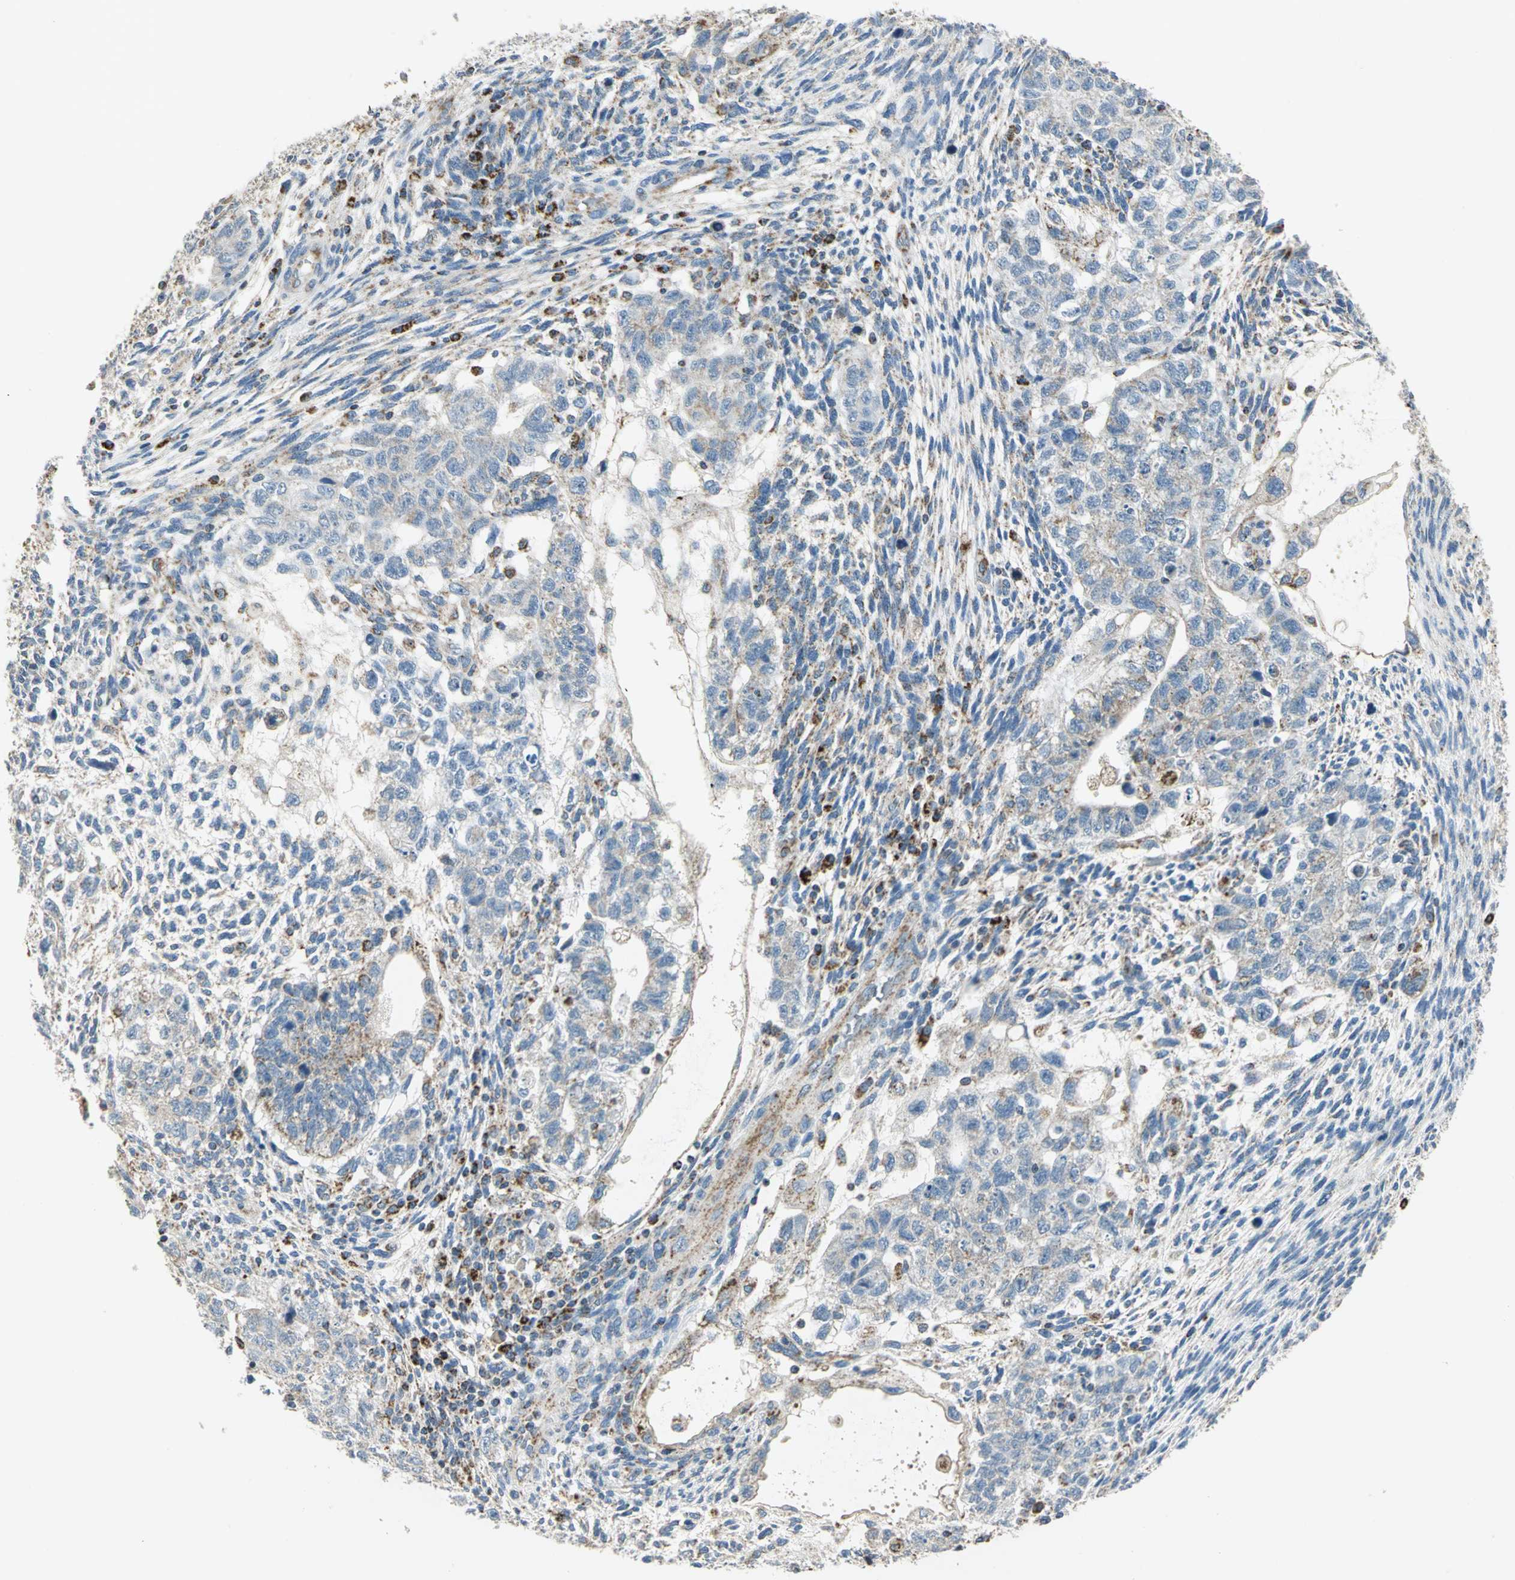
{"staining": {"intensity": "weak", "quantity": ">75%", "location": "cytoplasmic/membranous"}, "tissue": "testis cancer", "cell_type": "Tumor cells", "image_type": "cancer", "snomed": [{"axis": "morphology", "description": "Normal tissue, NOS"}, {"axis": "morphology", "description": "Carcinoma, Embryonal, NOS"}, {"axis": "topography", "description": "Testis"}], "caption": "The image demonstrates immunohistochemical staining of testis cancer (embryonal carcinoma). There is weak cytoplasmic/membranous staining is identified in about >75% of tumor cells.", "gene": "ACADM", "patient": {"sex": "male", "age": 36}}